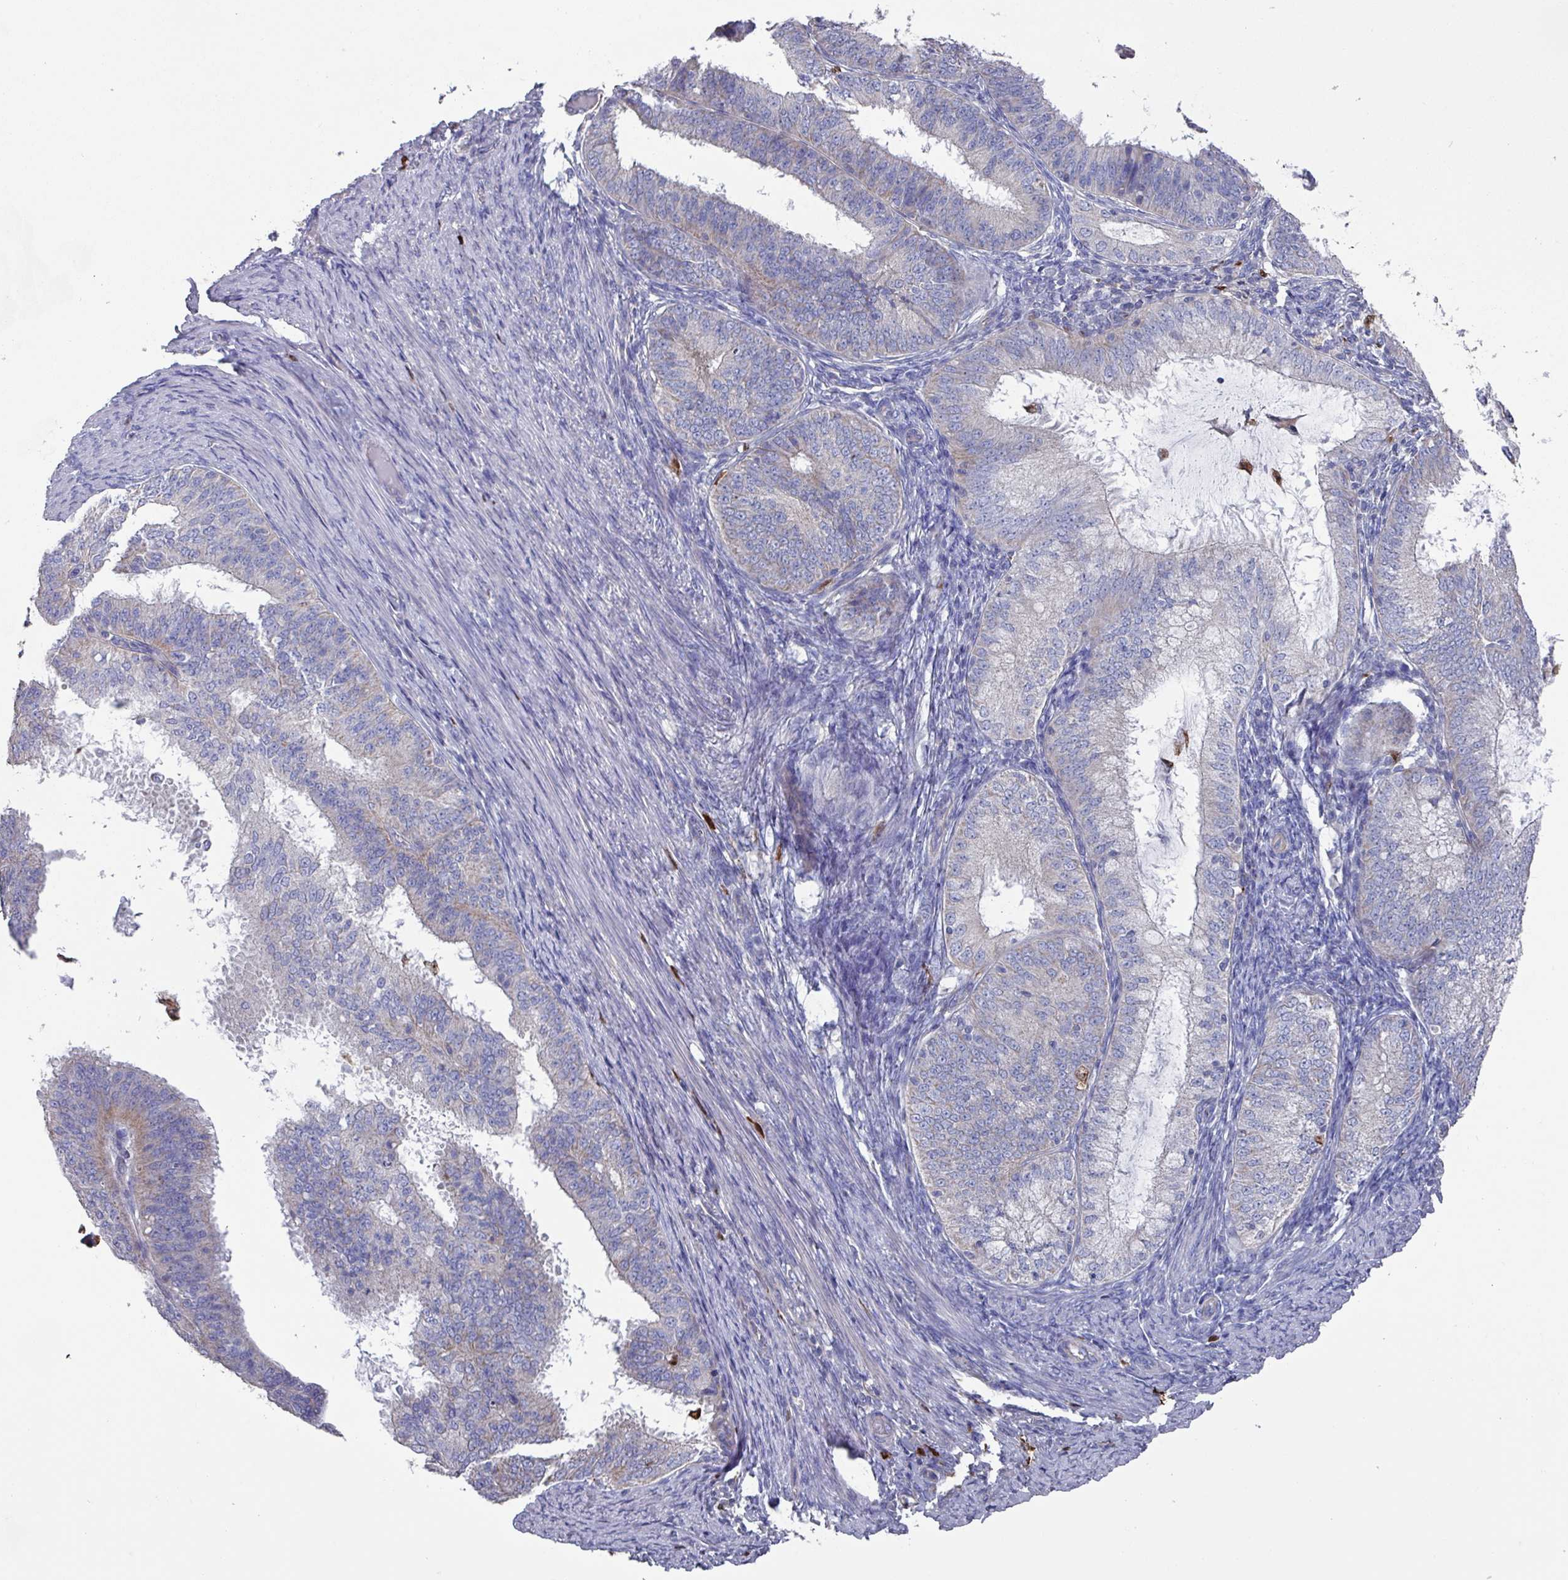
{"staining": {"intensity": "negative", "quantity": "none", "location": "none"}, "tissue": "endometrial cancer", "cell_type": "Tumor cells", "image_type": "cancer", "snomed": [{"axis": "morphology", "description": "Adenocarcinoma, NOS"}, {"axis": "topography", "description": "Endometrium"}], "caption": "Immunohistochemical staining of human endometrial cancer shows no significant positivity in tumor cells.", "gene": "UQCC2", "patient": {"sex": "female", "age": 51}}